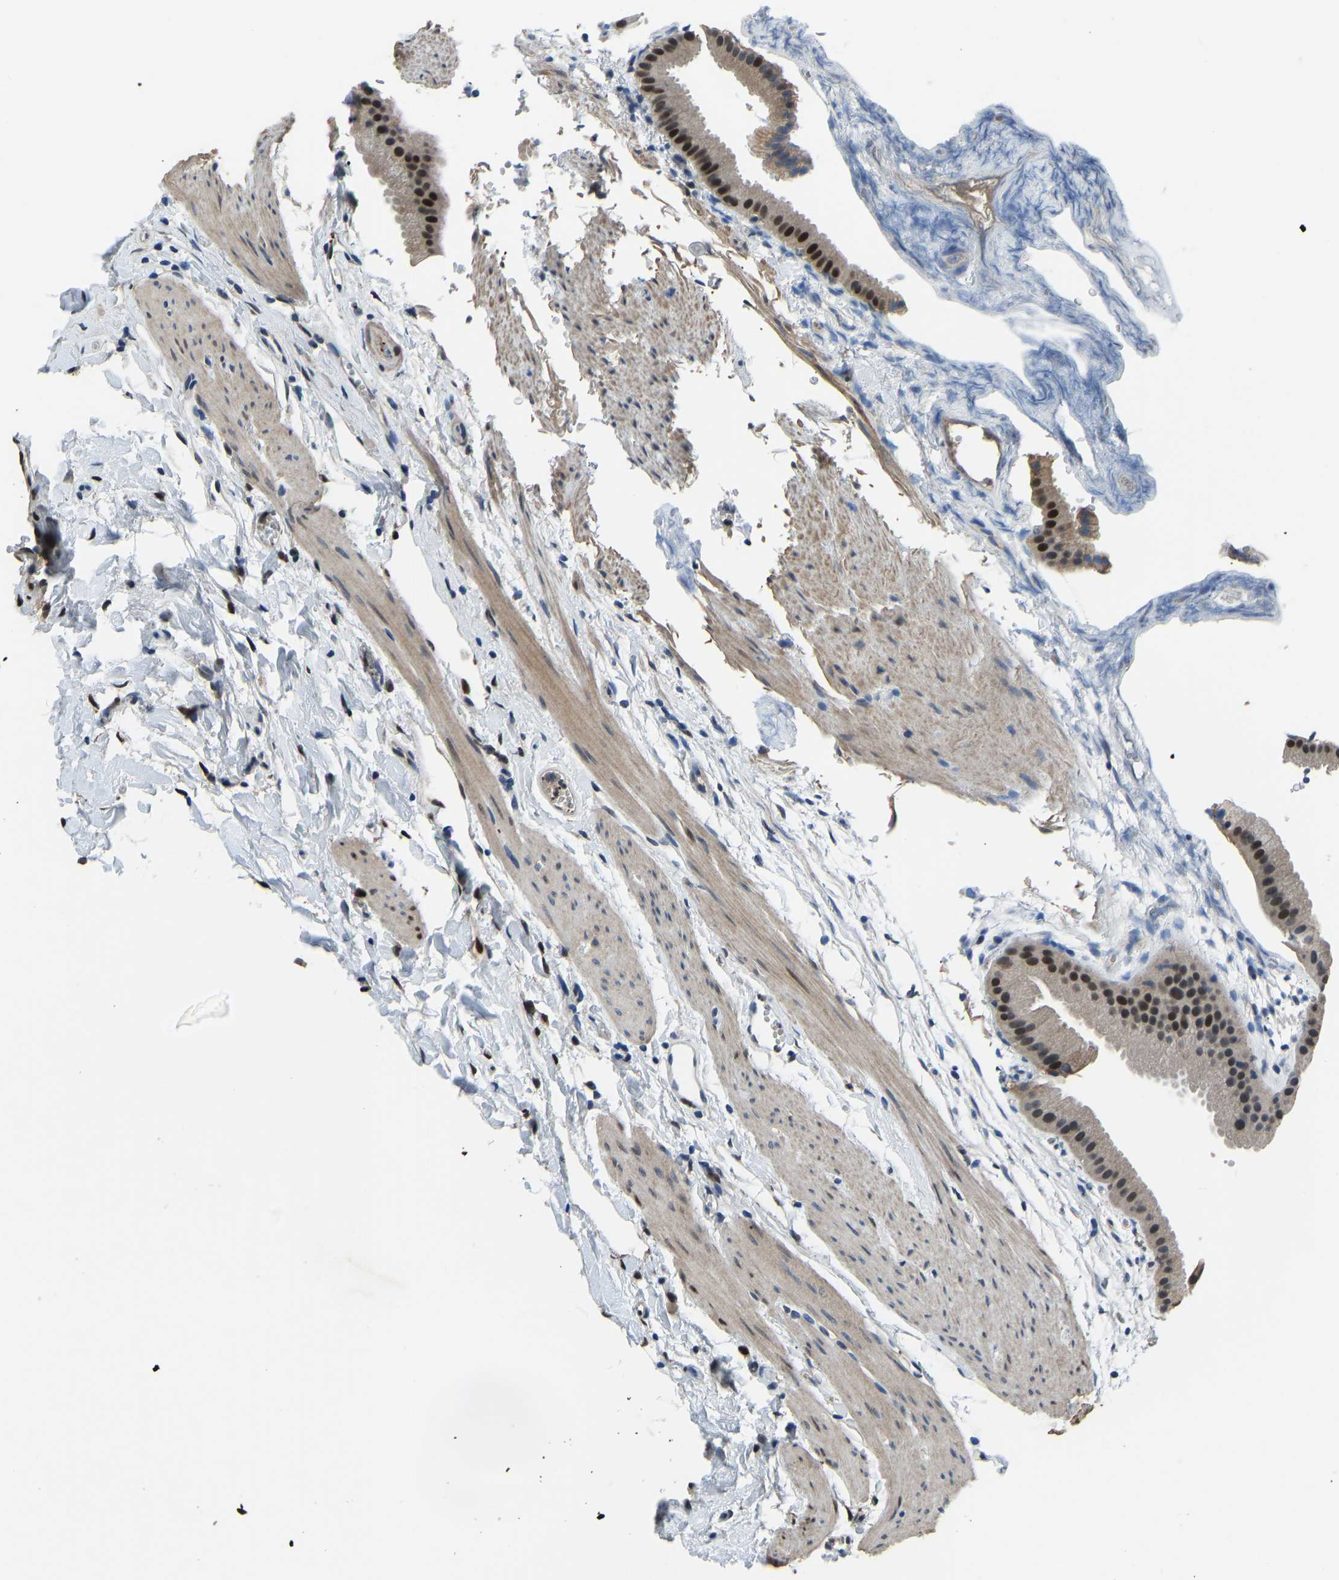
{"staining": {"intensity": "strong", "quantity": ">75%", "location": "nuclear"}, "tissue": "gallbladder", "cell_type": "Glandular cells", "image_type": "normal", "snomed": [{"axis": "morphology", "description": "Normal tissue, NOS"}, {"axis": "topography", "description": "Gallbladder"}], "caption": "Gallbladder stained for a protein reveals strong nuclear positivity in glandular cells. (DAB = brown stain, brightfield microscopy at high magnification).", "gene": "FOS", "patient": {"sex": "female", "age": 64}}